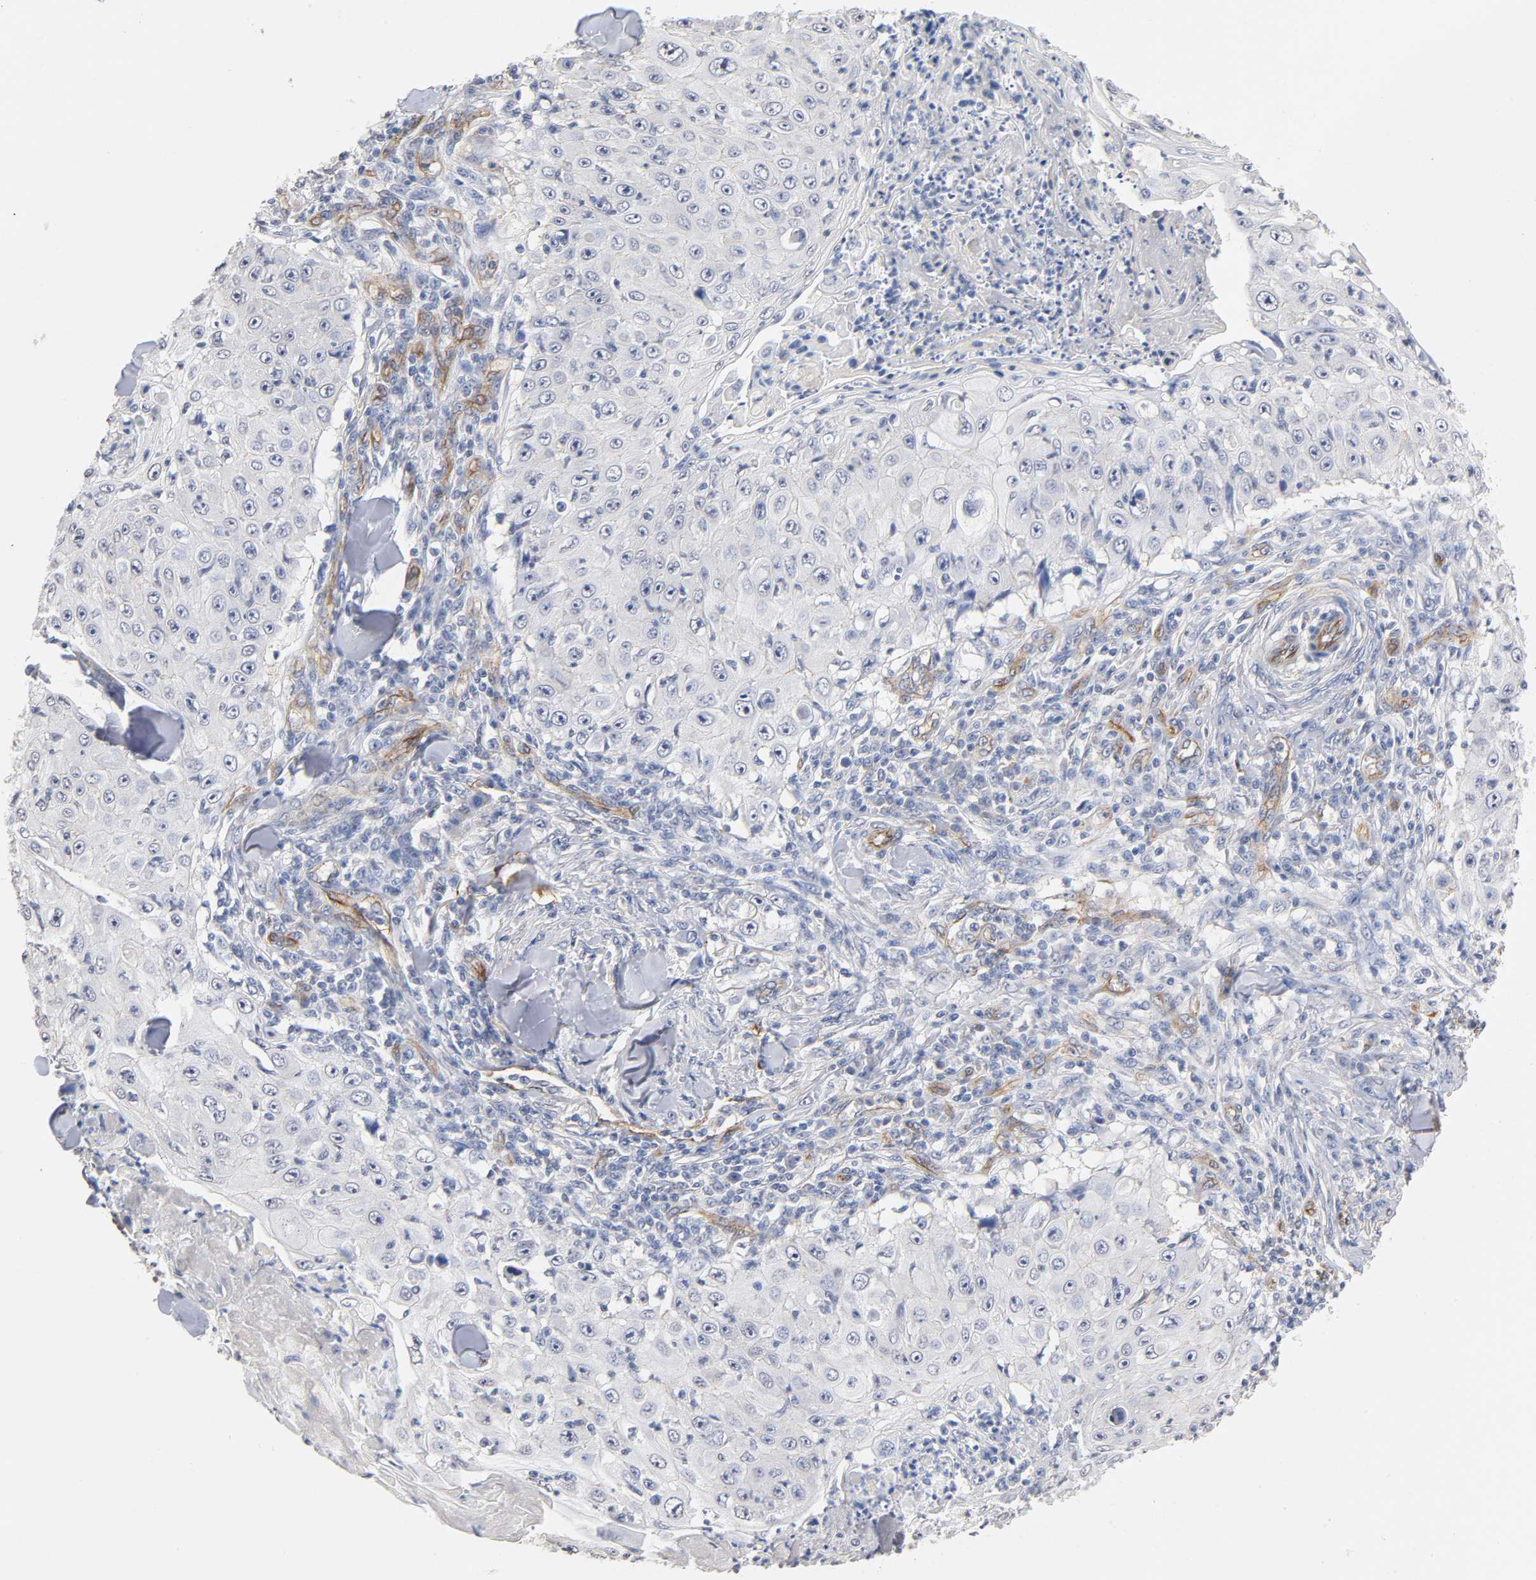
{"staining": {"intensity": "negative", "quantity": "none", "location": "none"}, "tissue": "skin cancer", "cell_type": "Tumor cells", "image_type": "cancer", "snomed": [{"axis": "morphology", "description": "Squamous cell carcinoma, NOS"}, {"axis": "topography", "description": "Skin"}], "caption": "An immunohistochemistry histopathology image of skin cancer (squamous cell carcinoma) is shown. There is no staining in tumor cells of skin cancer (squamous cell carcinoma).", "gene": "SPTAN1", "patient": {"sex": "male", "age": 86}}